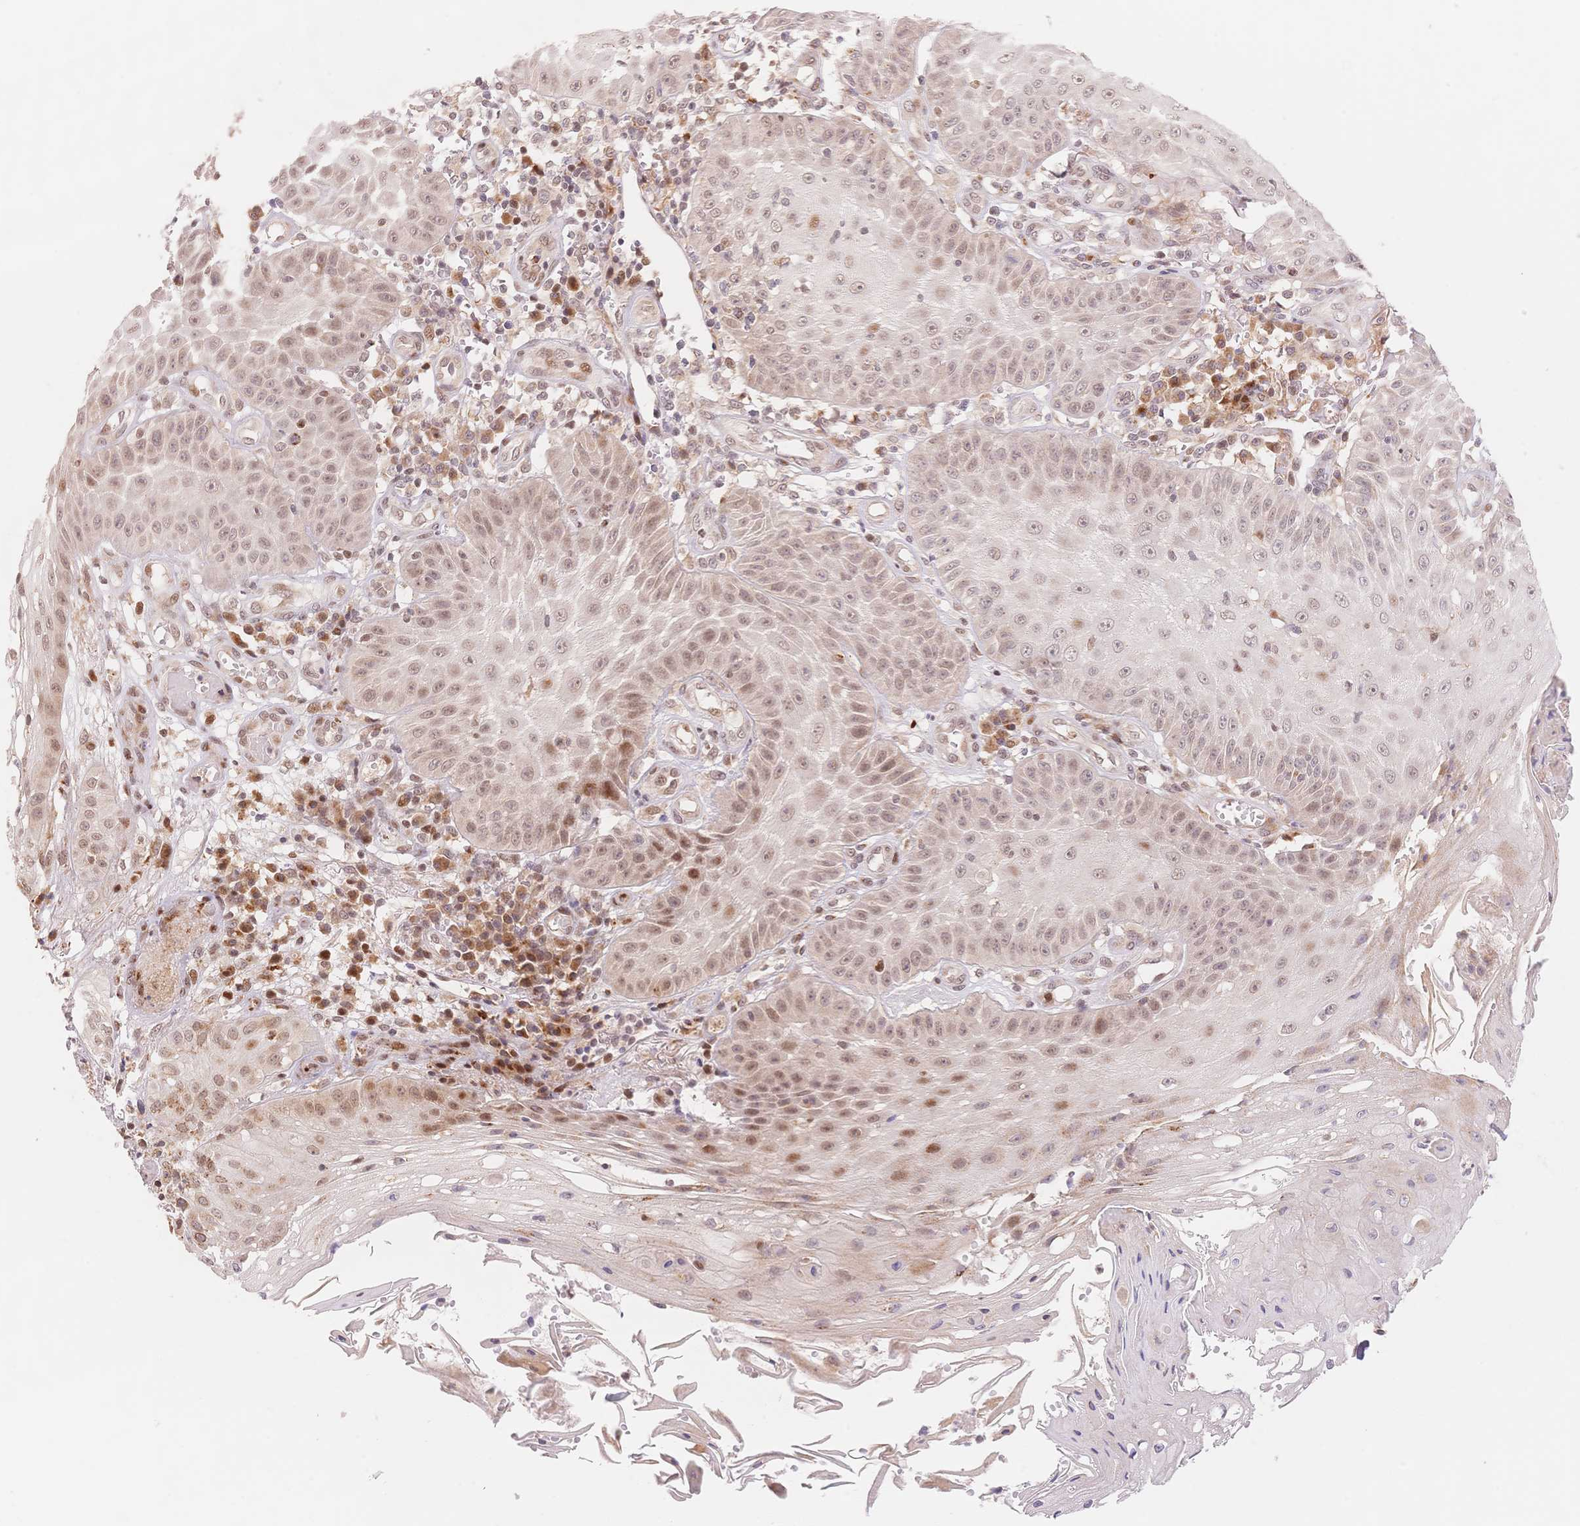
{"staining": {"intensity": "moderate", "quantity": ">75%", "location": "nuclear"}, "tissue": "skin cancer", "cell_type": "Tumor cells", "image_type": "cancer", "snomed": [{"axis": "morphology", "description": "Squamous cell carcinoma, NOS"}, {"axis": "topography", "description": "Skin"}], "caption": "Protein staining by IHC demonstrates moderate nuclear expression in about >75% of tumor cells in skin squamous cell carcinoma.", "gene": "STK39", "patient": {"sex": "male", "age": 70}}